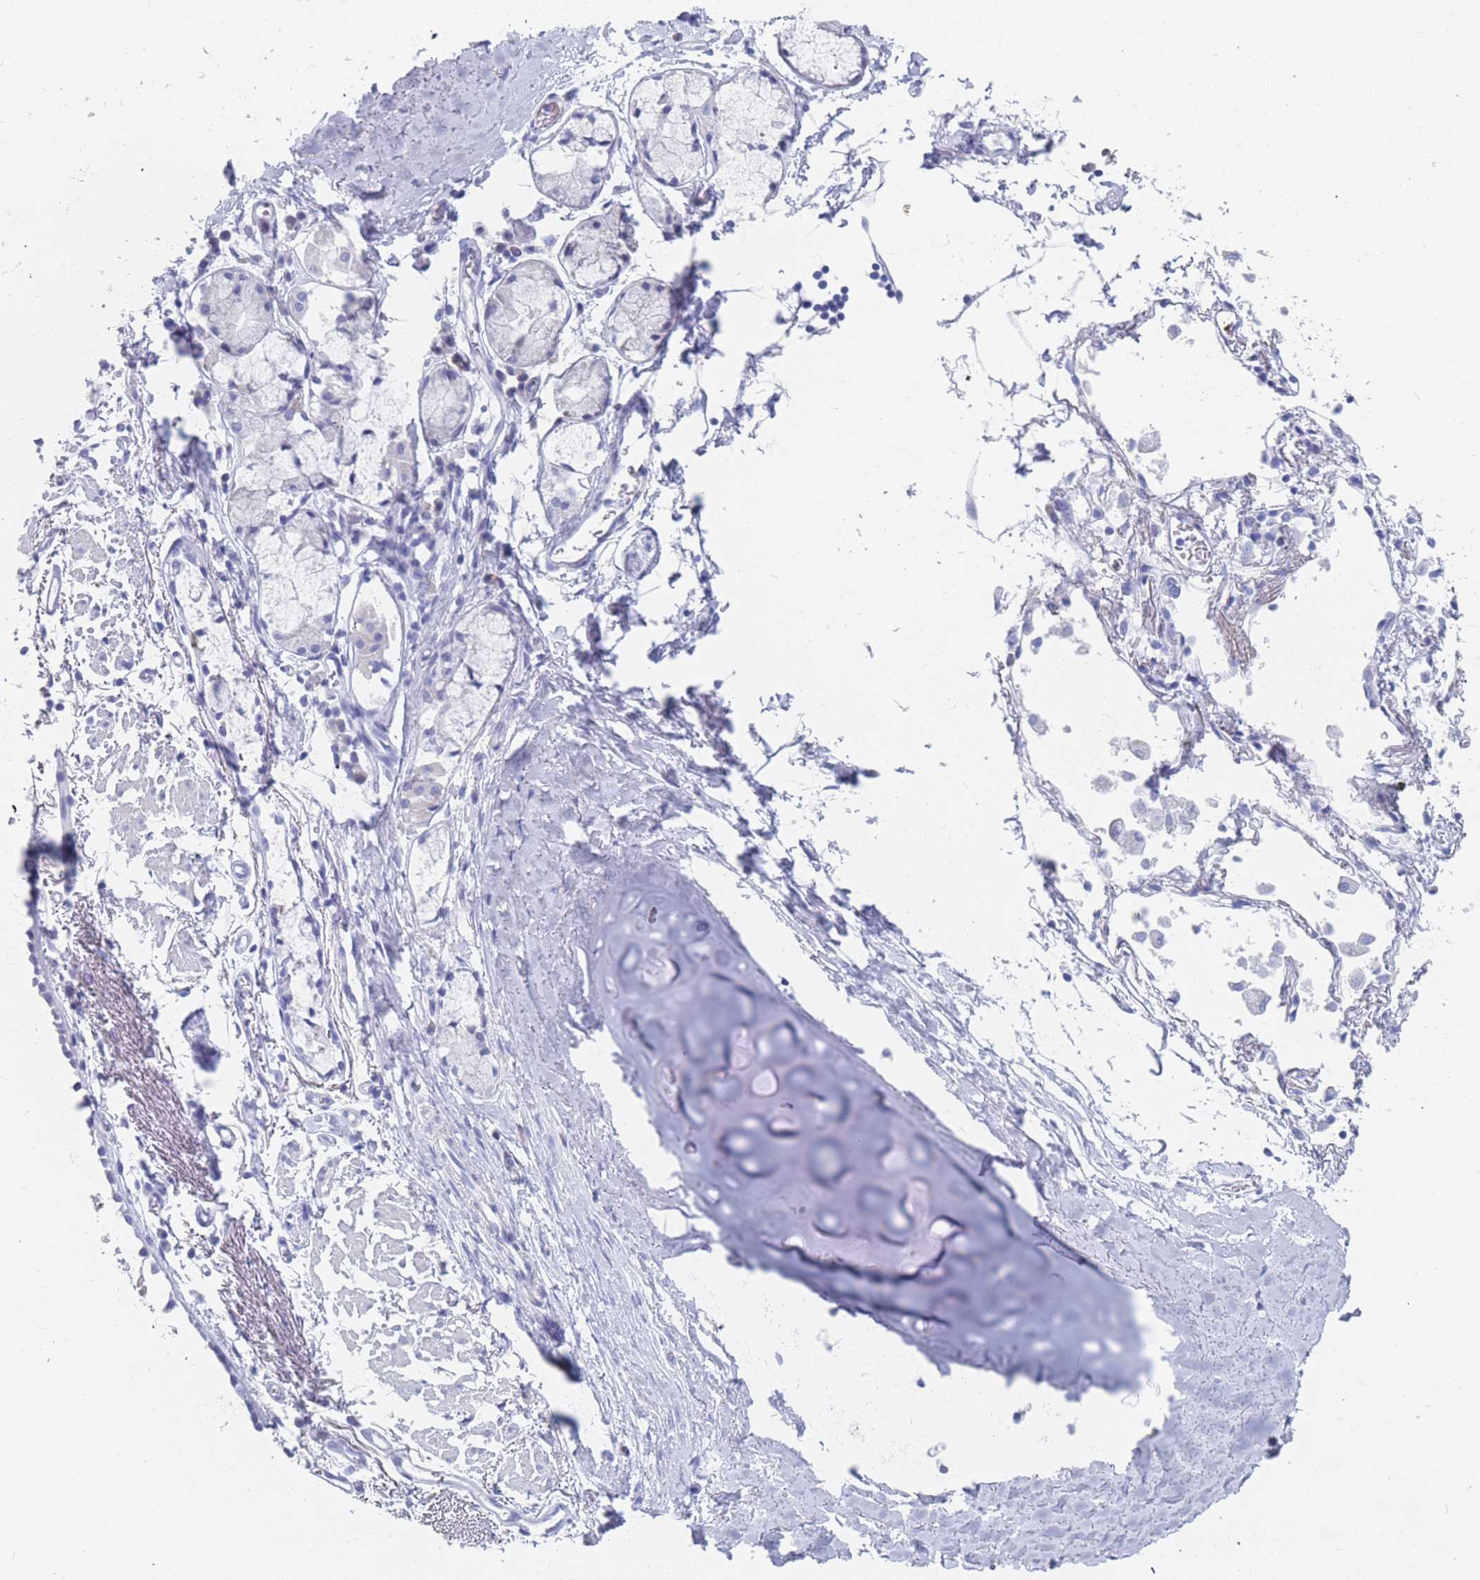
{"staining": {"intensity": "negative", "quantity": "none", "location": "none"}, "tissue": "adipose tissue", "cell_type": "Adipocytes", "image_type": "normal", "snomed": [{"axis": "morphology", "description": "Normal tissue, NOS"}, {"axis": "topography", "description": "Cartilage tissue"}], "caption": "Immunohistochemistry micrograph of normal adipose tissue stained for a protein (brown), which exhibits no expression in adipocytes.", "gene": "OR5D16", "patient": {"sex": "male", "age": 73}}